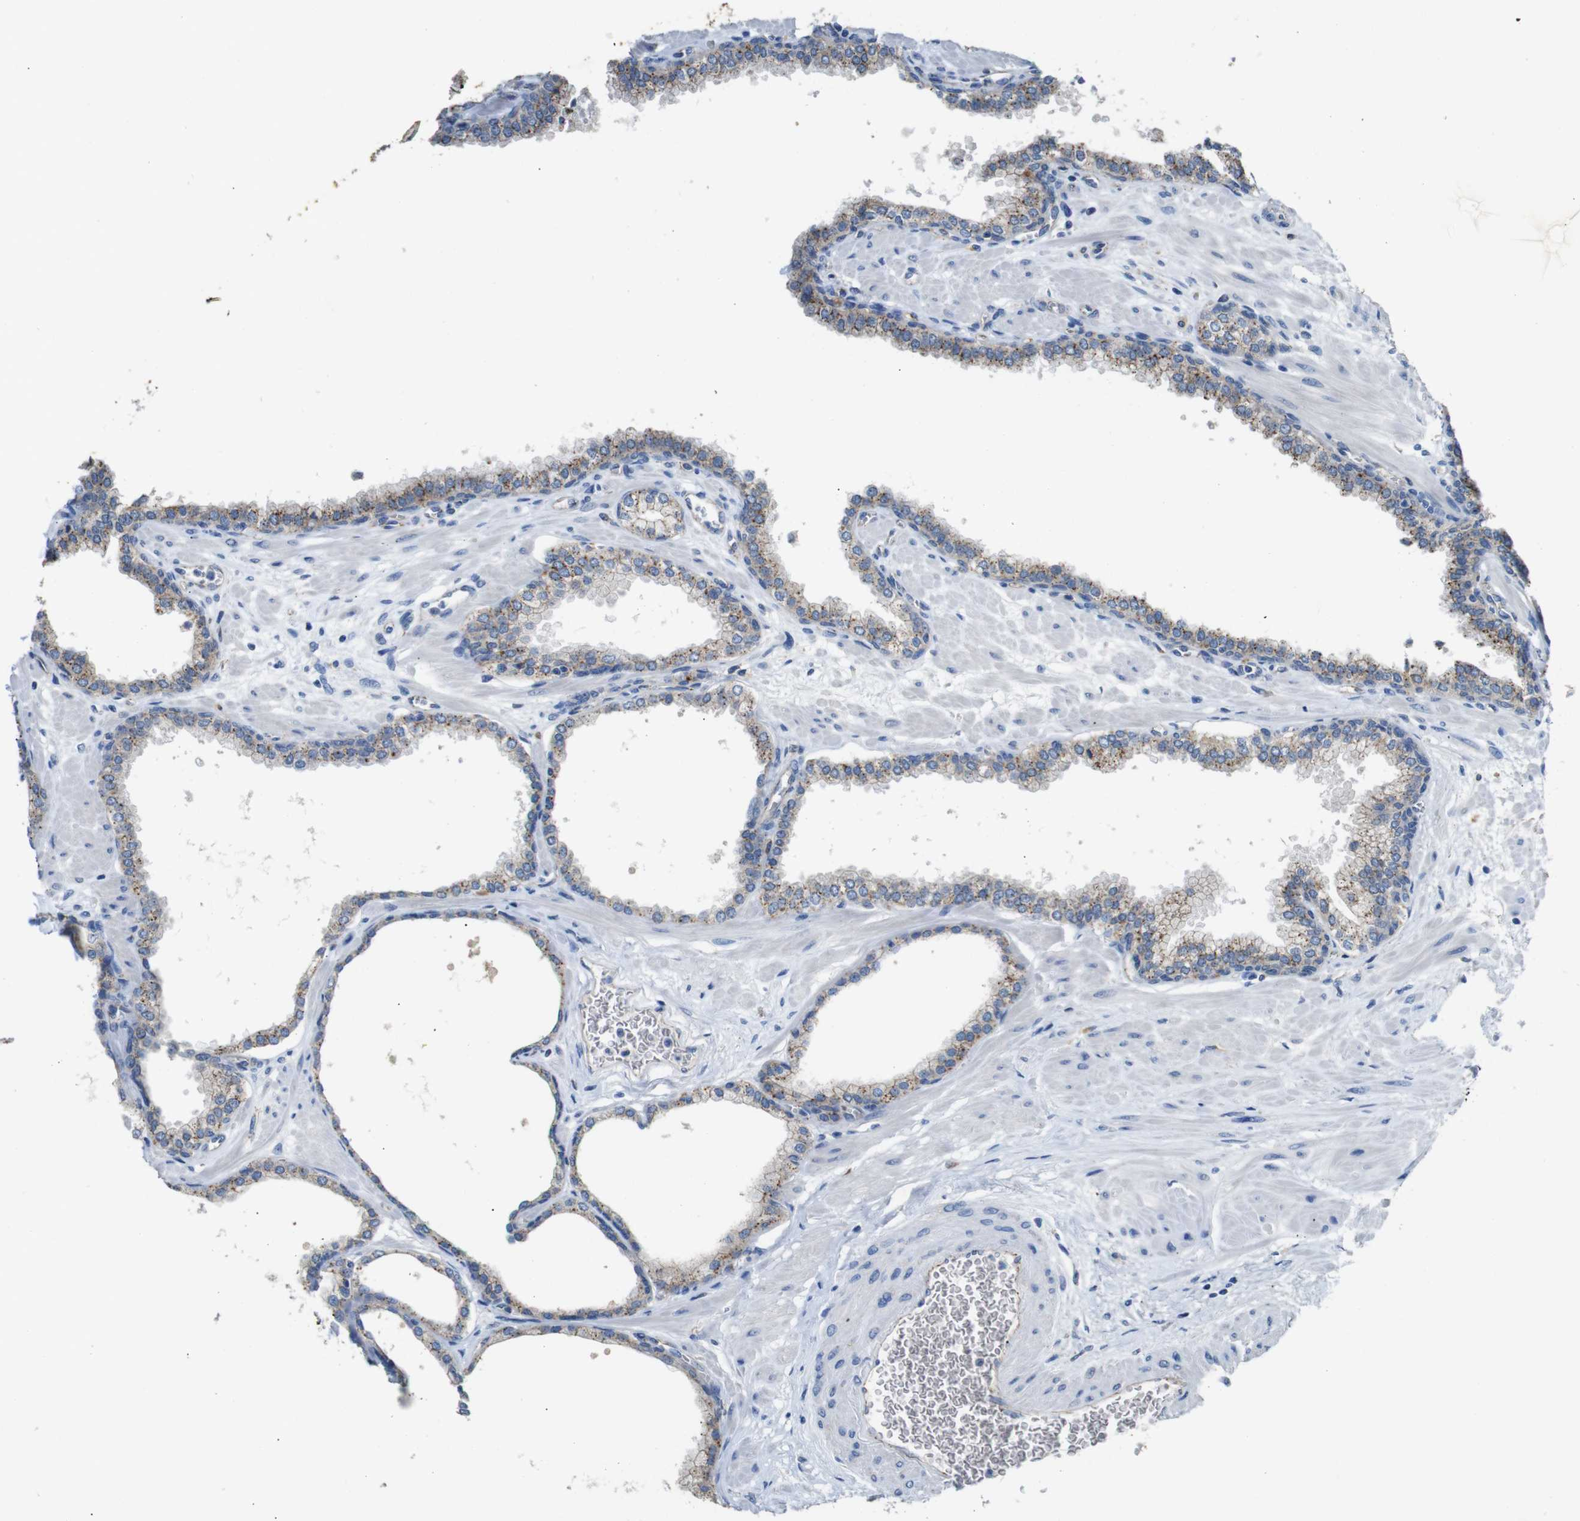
{"staining": {"intensity": "weak", "quantity": ">75%", "location": "cytoplasmic/membranous"}, "tissue": "prostate", "cell_type": "Glandular cells", "image_type": "normal", "snomed": [{"axis": "morphology", "description": "Normal tissue, NOS"}, {"axis": "morphology", "description": "Urothelial carcinoma, Low grade"}, {"axis": "topography", "description": "Urinary bladder"}, {"axis": "topography", "description": "Prostate"}], "caption": "Weak cytoplasmic/membranous protein expression is identified in about >75% of glandular cells in prostate. Using DAB (brown) and hematoxylin (blue) stains, captured at high magnification using brightfield microscopy.", "gene": "NHLRC3", "patient": {"sex": "male", "age": 60}}